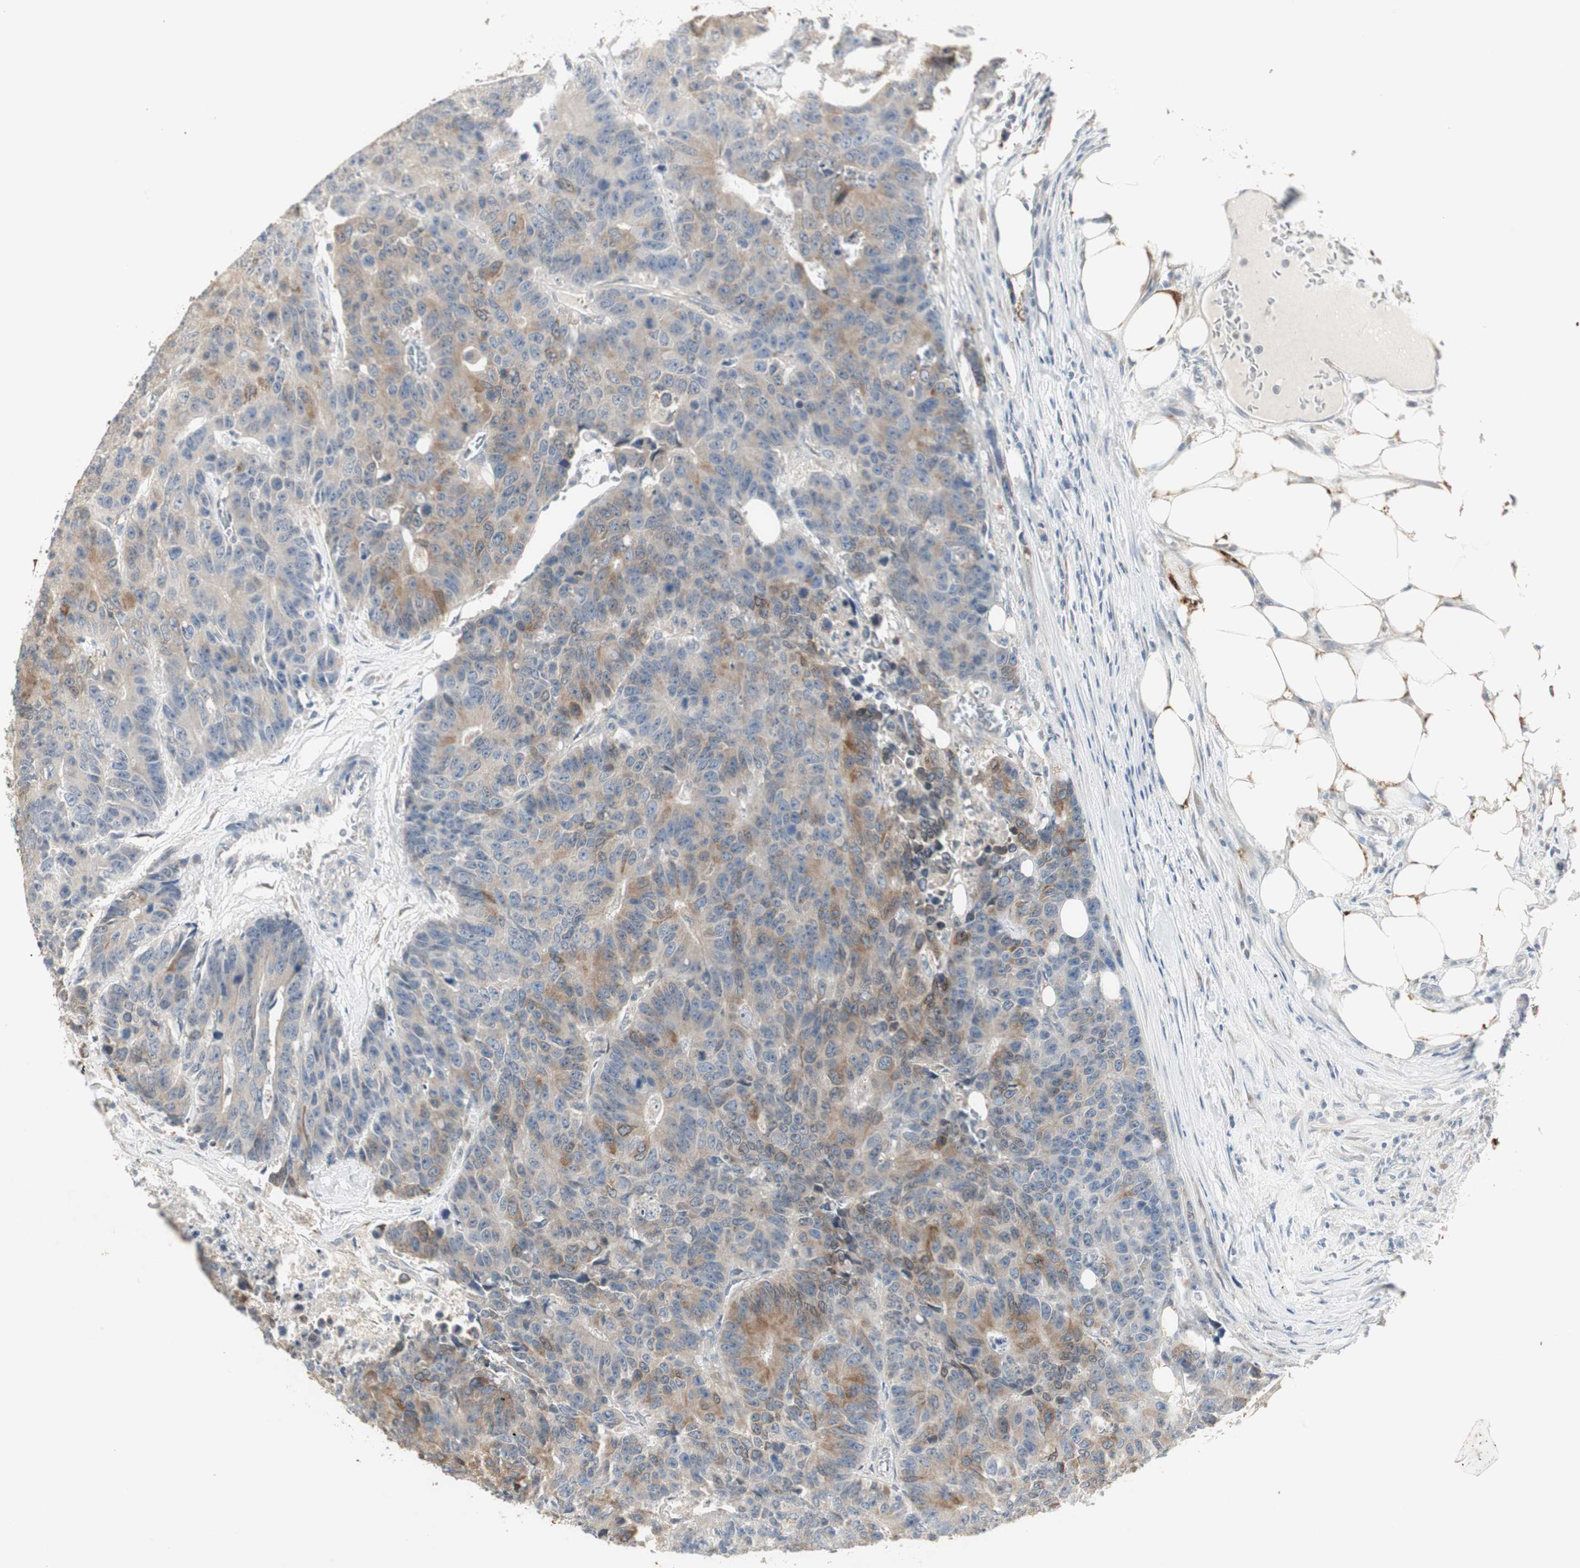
{"staining": {"intensity": "moderate", "quantity": ">75%", "location": "cytoplasmic/membranous"}, "tissue": "colorectal cancer", "cell_type": "Tumor cells", "image_type": "cancer", "snomed": [{"axis": "morphology", "description": "Adenocarcinoma, NOS"}, {"axis": "topography", "description": "Colon"}], "caption": "Tumor cells exhibit medium levels of moderate cytoplasmic/membranous expression in approximately >75% of cells in adenocarcinoma (colorectal). (Brightfield microscopy of DAB IHC at high magnification).", "gene": "ZFP36", "patient": {"sex": "female", "age": 86}}